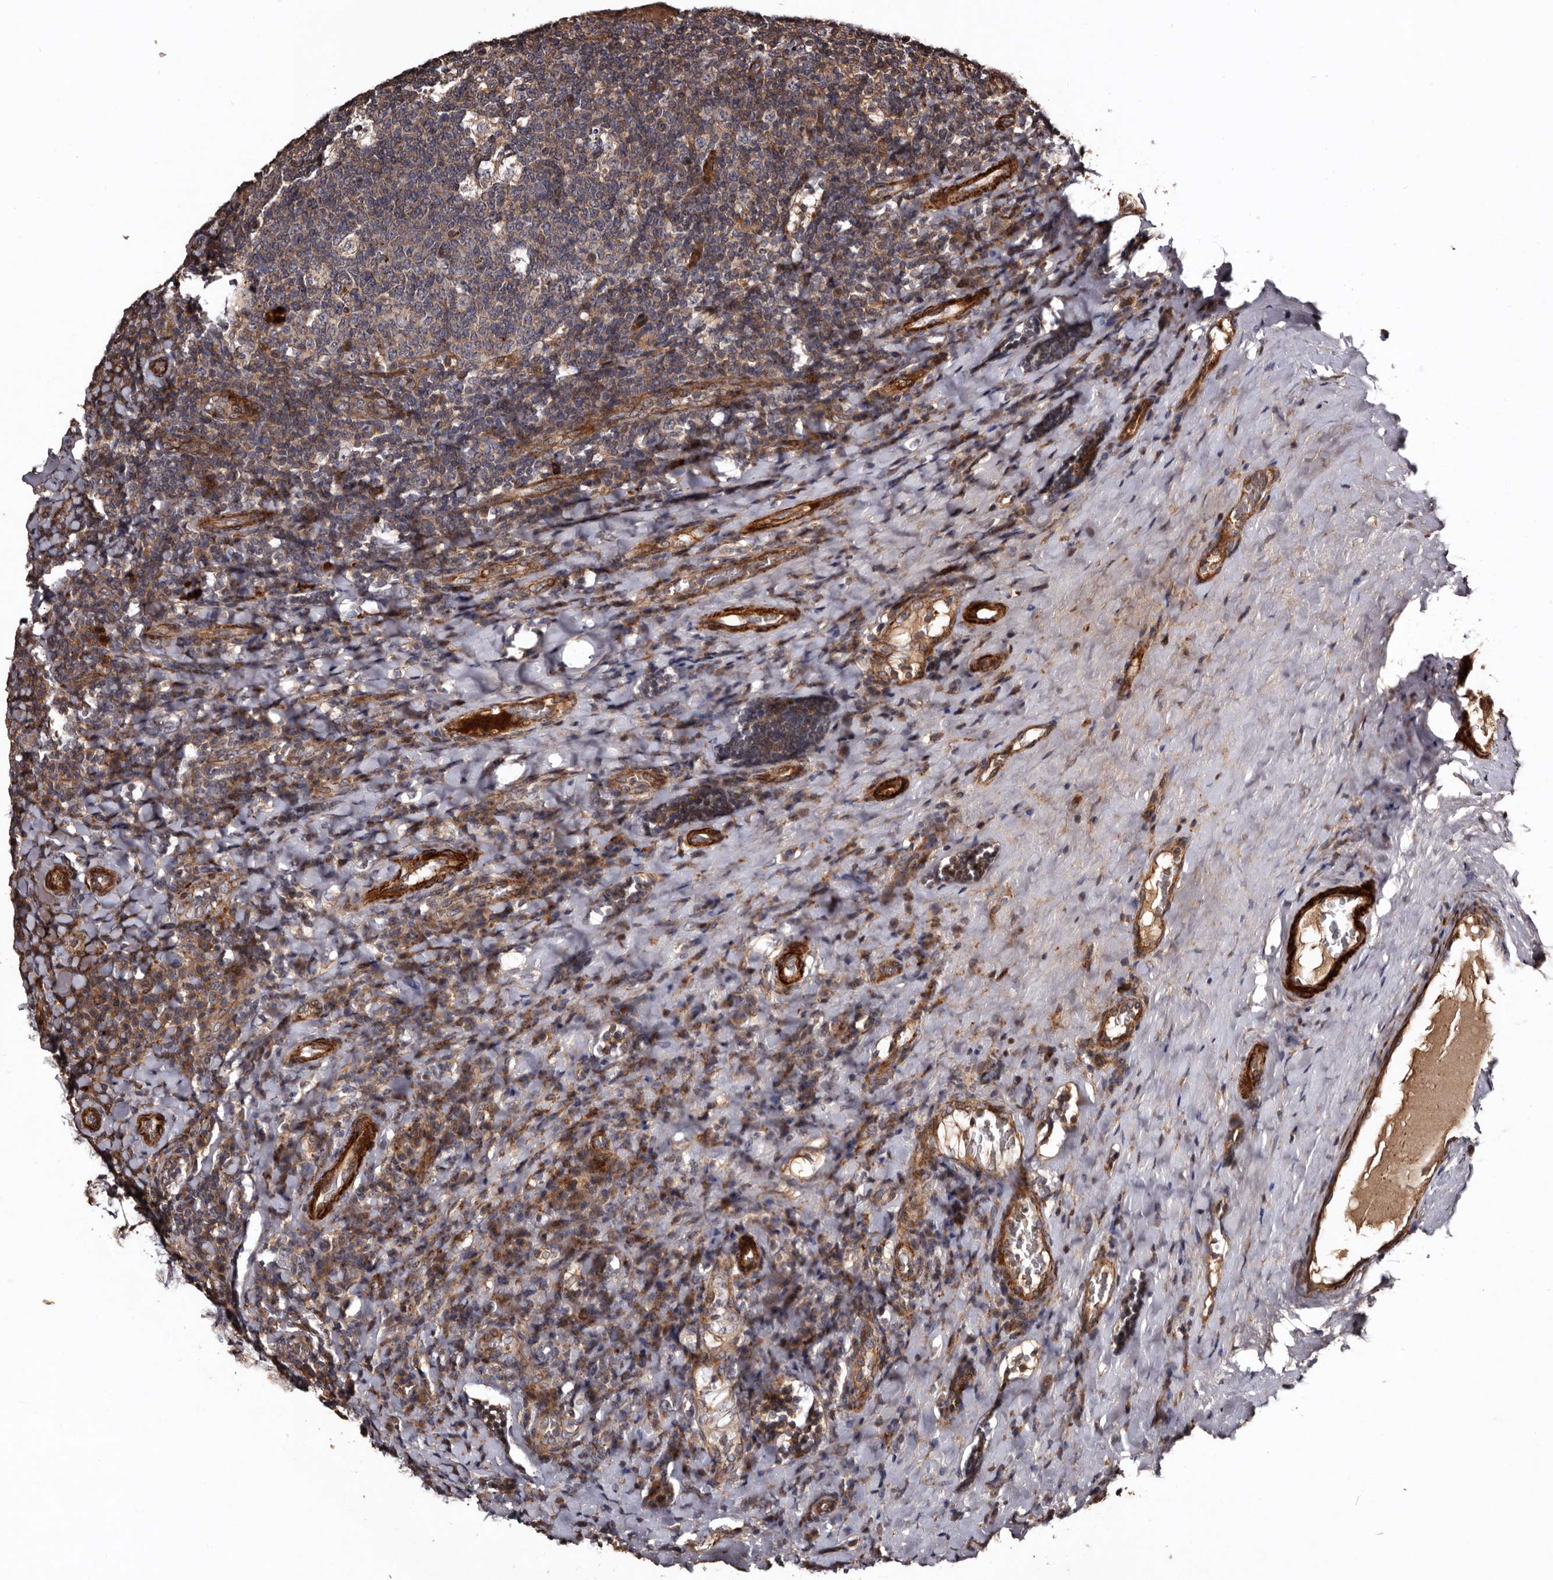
{"staining": {"intensity": "weak", "quantity": ">75%", "location": "cytoplasmic/membranous"}, "tissue": "tonsil", "cell_type": "Germinal center cells", "image_type": "normal", "snomed": [{"axis": "morphology", "description": "Normal tissue, NOS"}, {"axis": "topography", "description": "Tonsil"}], "caption": "Immunohistochemical staining of normal human tonsil exhibits >75% levels of weak cytoplasmic/membranous protein positivity in about >75% of germinal center cells. (brown staining indicates protein expression, while blue staining denotes nuclei).", "gene": "PRKD3", "patient": {"sex": "male", "age": 17}}